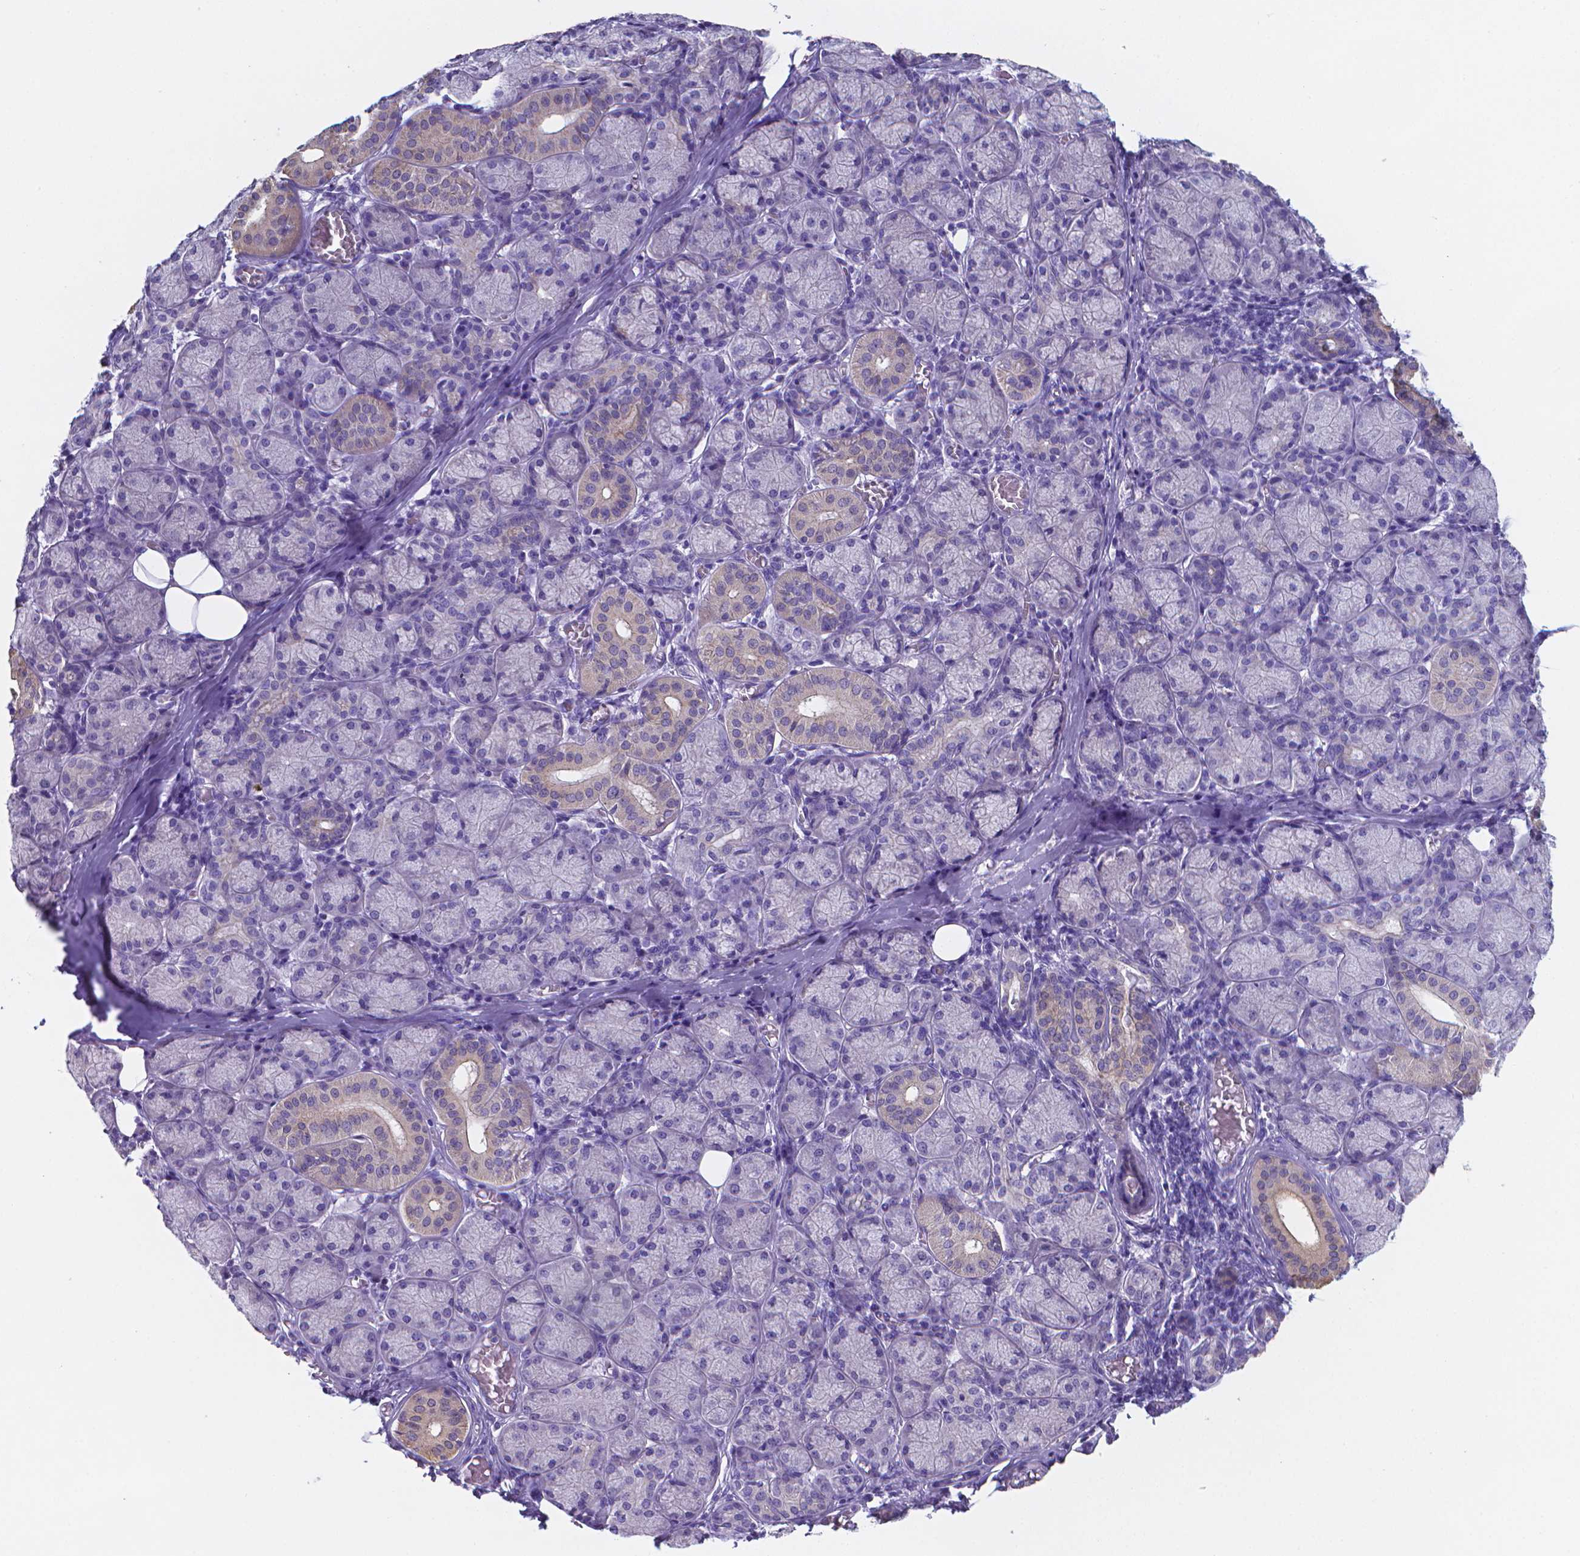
{"staining": {"intensity": "negative", "quantity": "none", "location": "none"}, "tissue": "salivary gland", "cell_type": "Glandular cells", "image_type": "normal", "snomed": [{"axis": "morphology", "description": "Normal tissue, NOS"}, {"axis": "topography", "description": "Salivary gland"}, {"axis": "topography", "description": "Peripheral nerve tissue"}], "caption": "Image shows no protein positivity in glandular cells of benign salivary gland. The staining was performed using DAB to visualize the protein expression in brown, while the nuclei were stained in blue with hematoxylin (Magnification: 20x).", "gene": "LRRC73", "patient": {"sex": "female", "age": 24}}